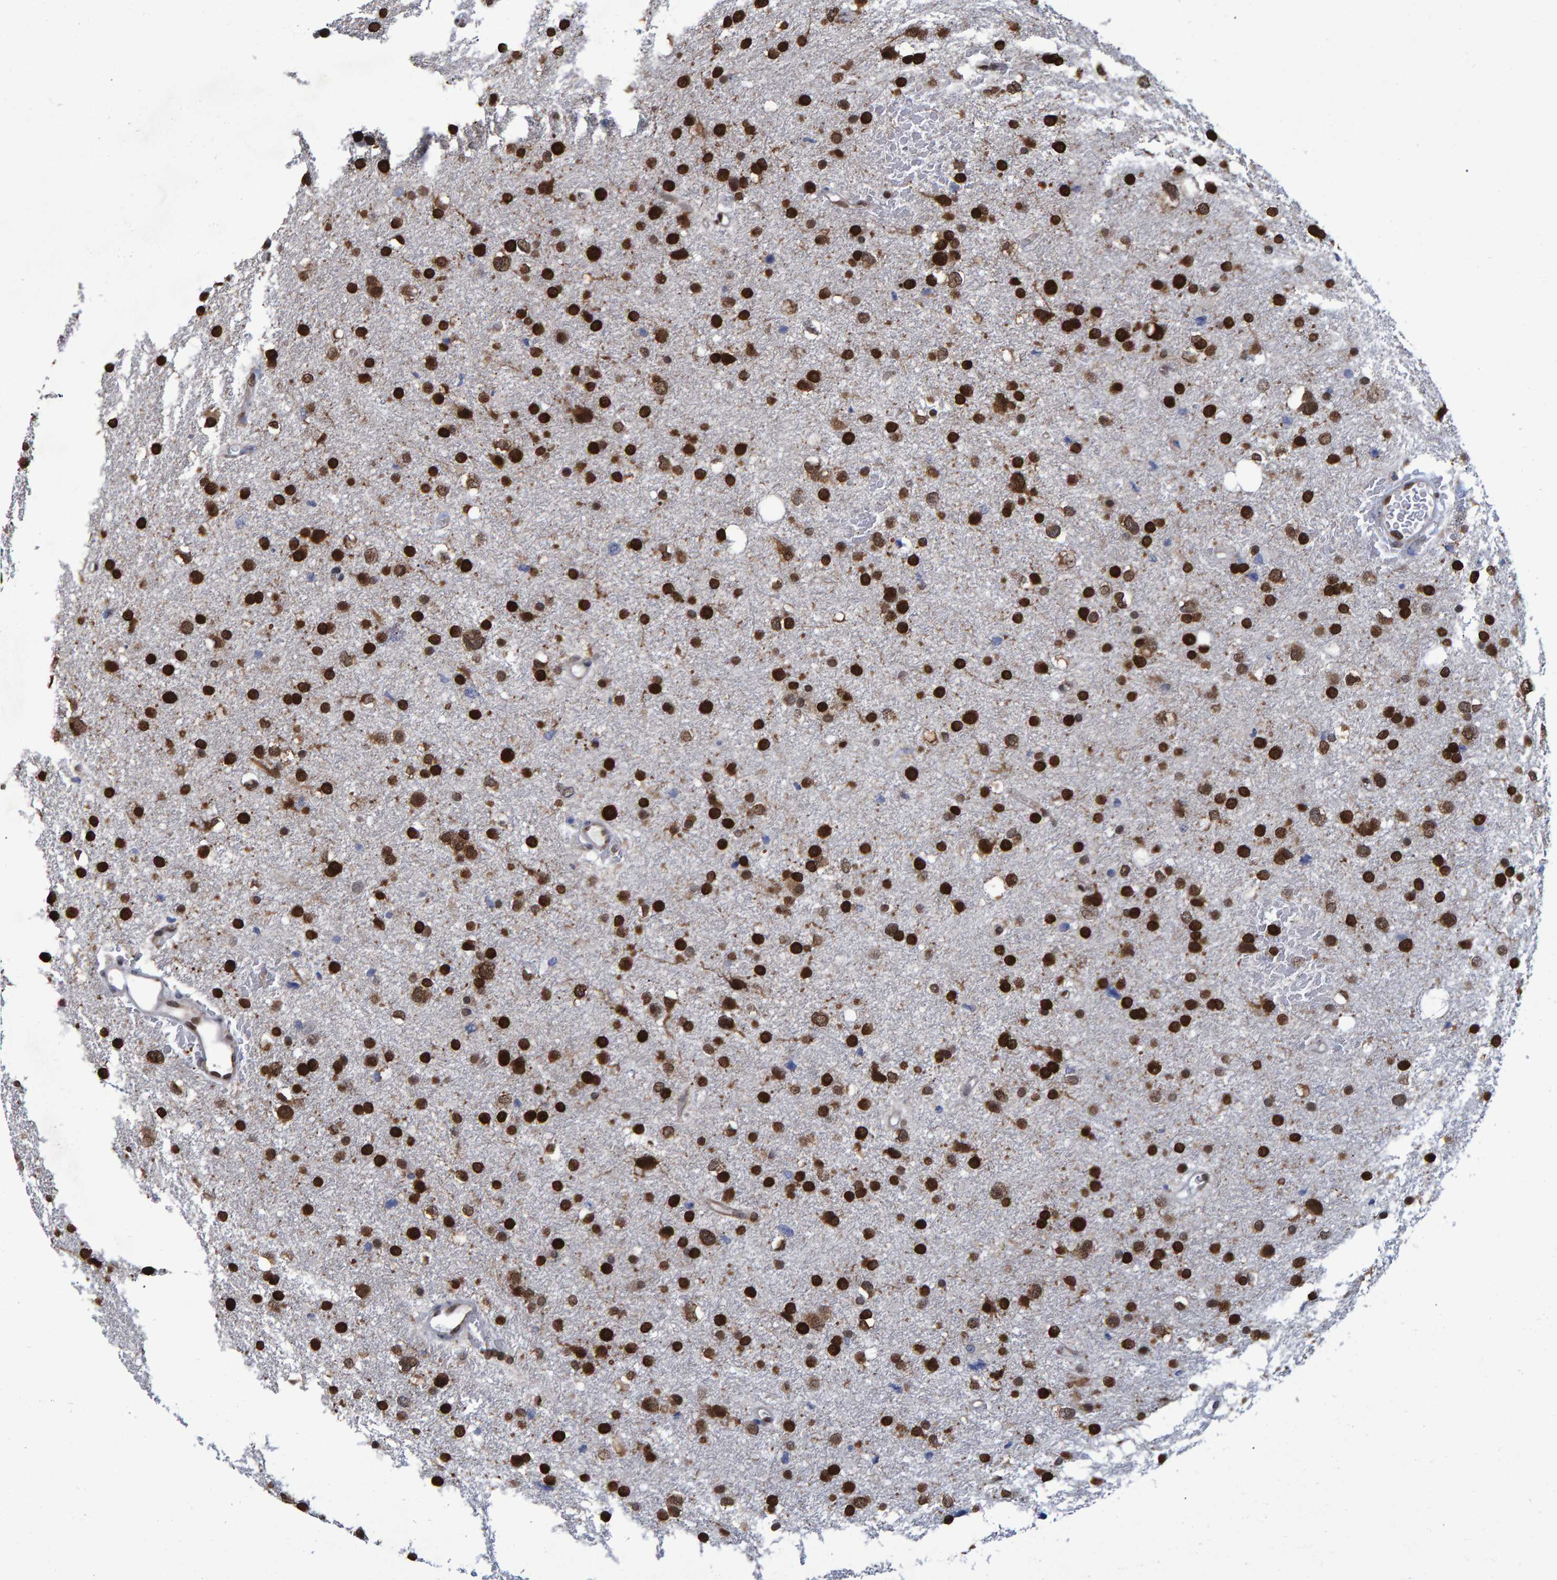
{"staining": {"intensity": "strong", "quantity": ">75%", "location": "cytoplasmic/membranous,nuclear"}, "tissue": "glioma", "cell_type": "Tumor cells", "image_type": "cancer", "snomed": [{"axis": "morphology", "description": "Glioma, malignant, Low grade"}, {"axis": "topography", "description": "Brain"}], "caption": "Protein expression analysis of human glioma reveals strong cytoplasmic/membranous and nuclear staining in approximately >75% of tumor cells.", "gene": "QKI", "patient": {"sex": "female", "age": 37}}